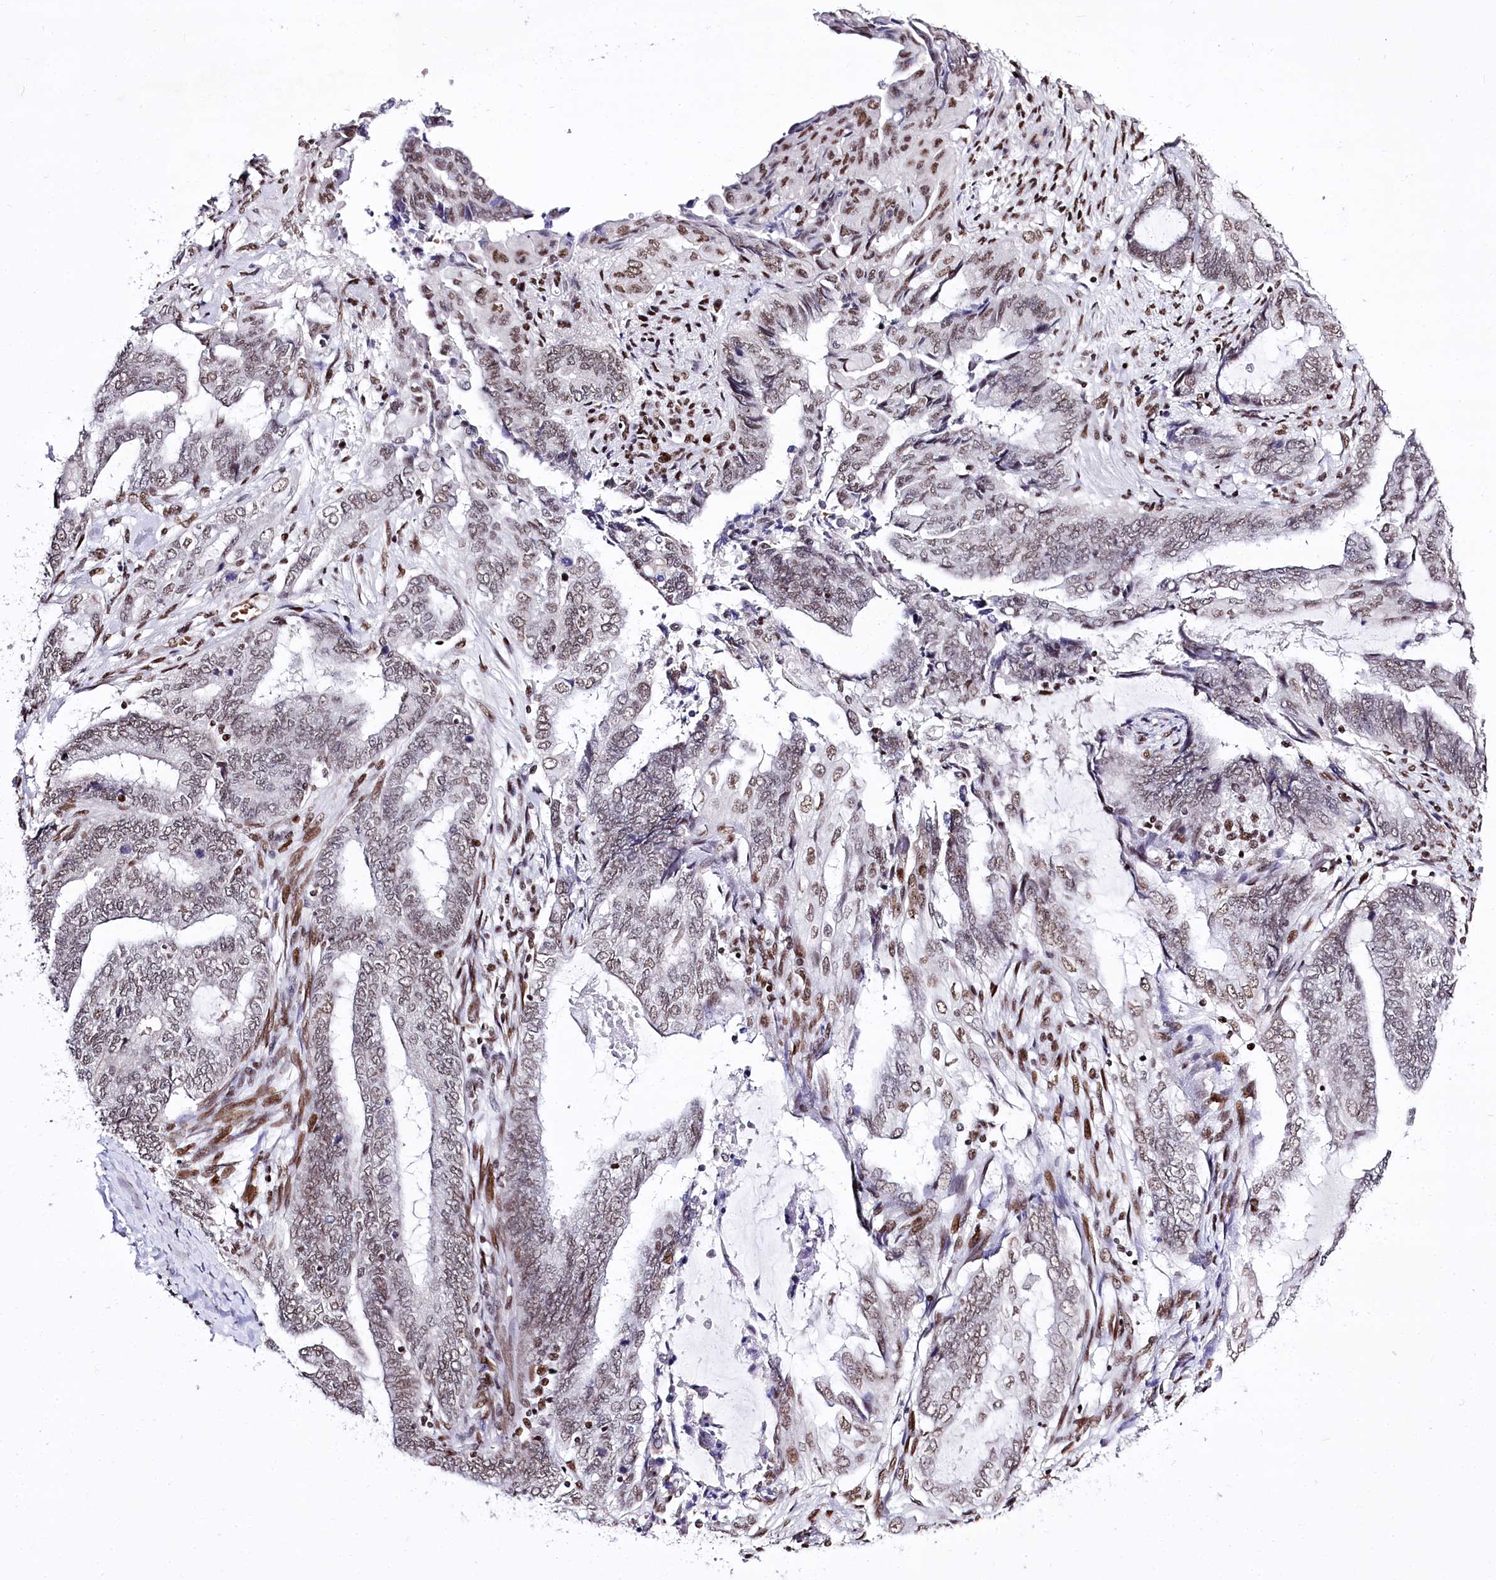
{"staining": {"intensity": "weak", "quantity": "<25%", "location": "nuclear"}, "tissue": "endometrial cancer", "cell_type": "Tumor cells", "image_type": "cancer", "snomed": [{"axis": "morphology", "description": "Adenocarcinoma, NOS"}, {"axis": "topography", "description": "Uterus"}, {"axis": "topography", "description": "Endometrium"}], "caption": "The histopathology image displays no significant positivity in tumor cells of endometrial cancer (adenocarcinoma).", "gene": "POU4F3", "patient": {"sex": "female", "age": 70}}